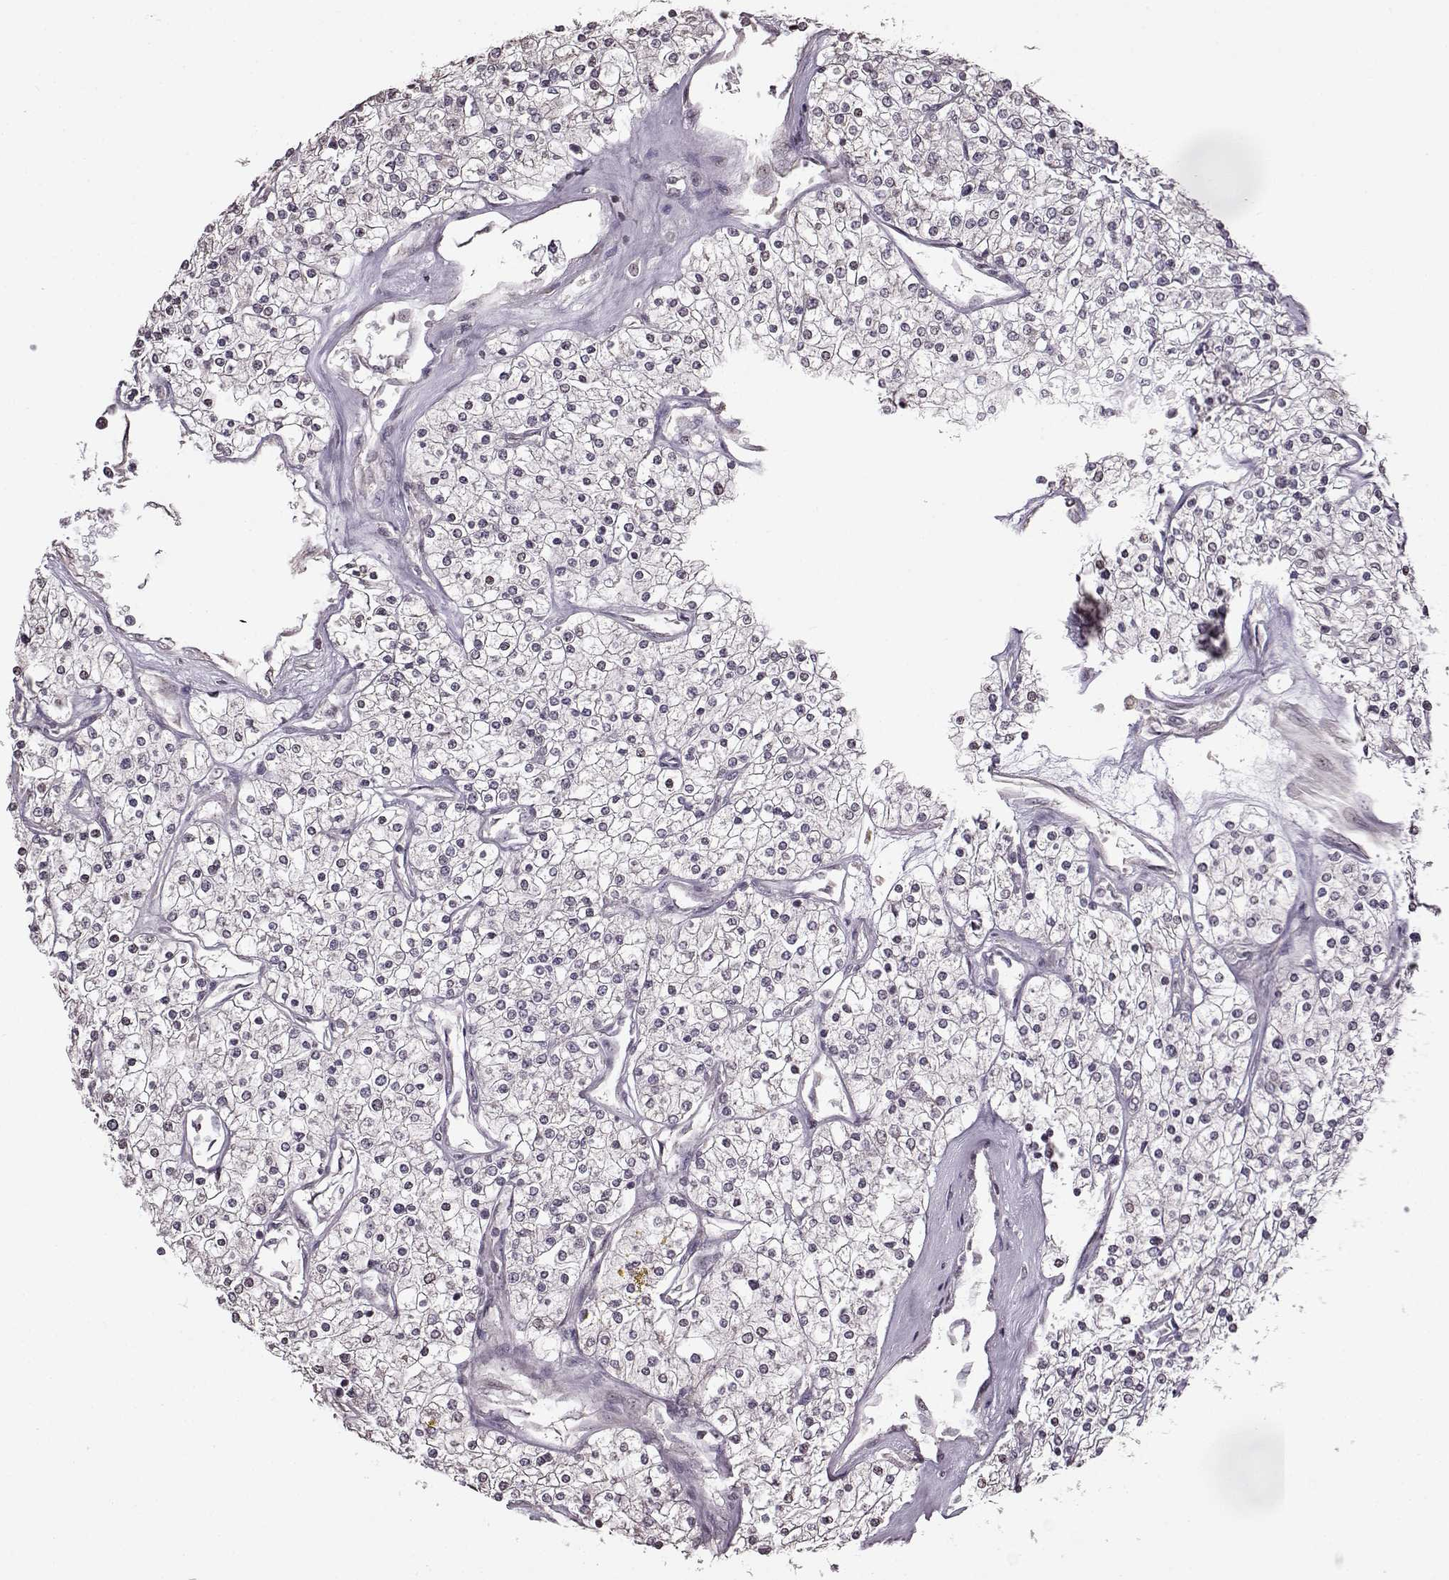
{"staining": {"intensity": "negative", "quantity": "none", "location": "none"}, "tissue": "renal cancer", "cell_type": "Tumor cells", "image_type": "cancer", "snomed": [{"axis": "morphology", "description": "Adenocarcinoma, NOS"}, {"axis": "topography", "description": "Kidney"}], "caption": "This is an immunohistochemistry (IHC) image of human renal adenocarcinoma. There is no expression in tumor cells.", "gene": "FSHB", "patient": {"sex": "male", "age": 80}}